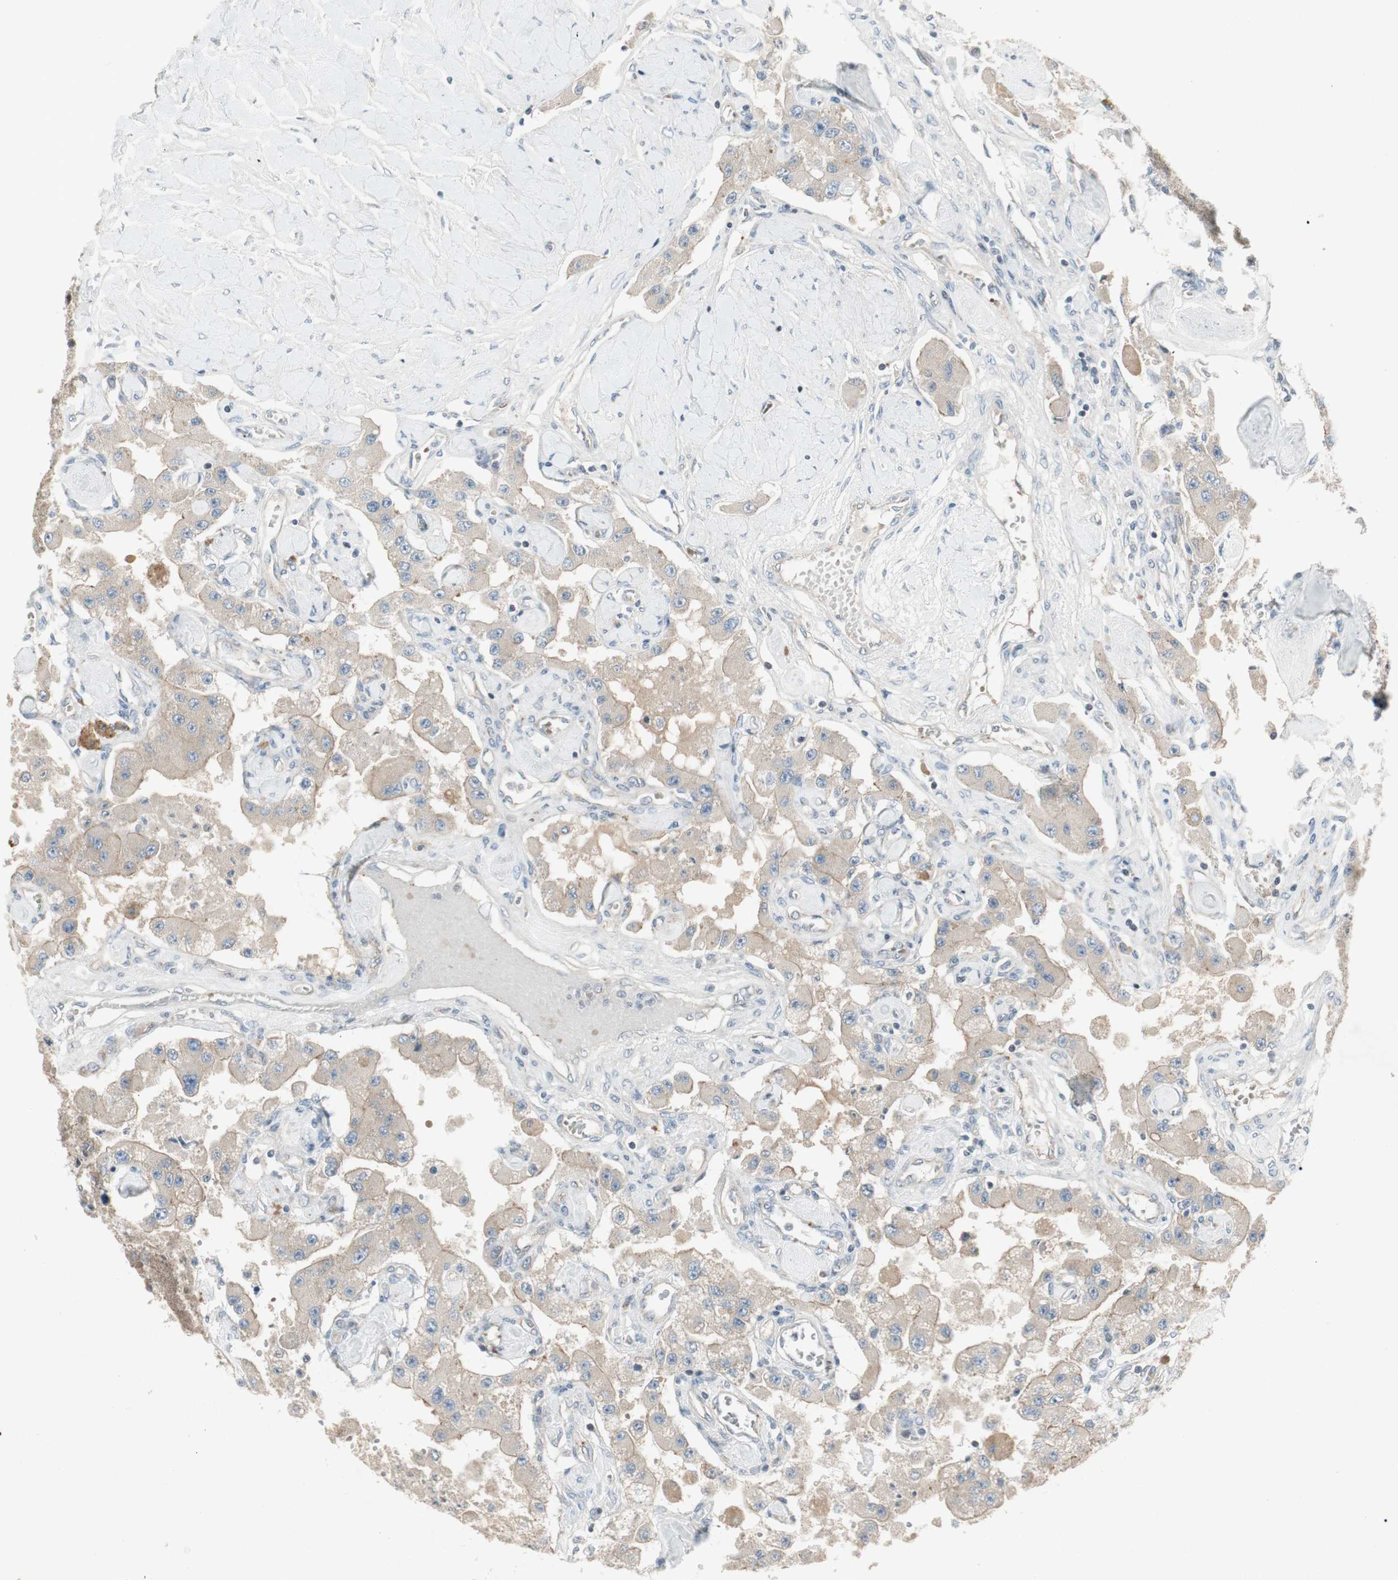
{"staining": {"intensity": "weak", "quantity": ">75%", "location": "cytoplasmic/membranous"}, "tissue": "carcinoid", "cell_type": "Tumor cells", "image_type": "cancer", "snomed": [{"axis": "morphology", "description": "Carcinoid, malignant, NOS"}, {"axis": "topography", "description": "Pancreas"}], "caption": "Protein analysis of malignant carcinoid tissue exhibits weak cytoplasmic/membranous positivity in about >75% of tumor cells.", "gene": "PANK2", "patient": {"sex": "male", "age": 41}}